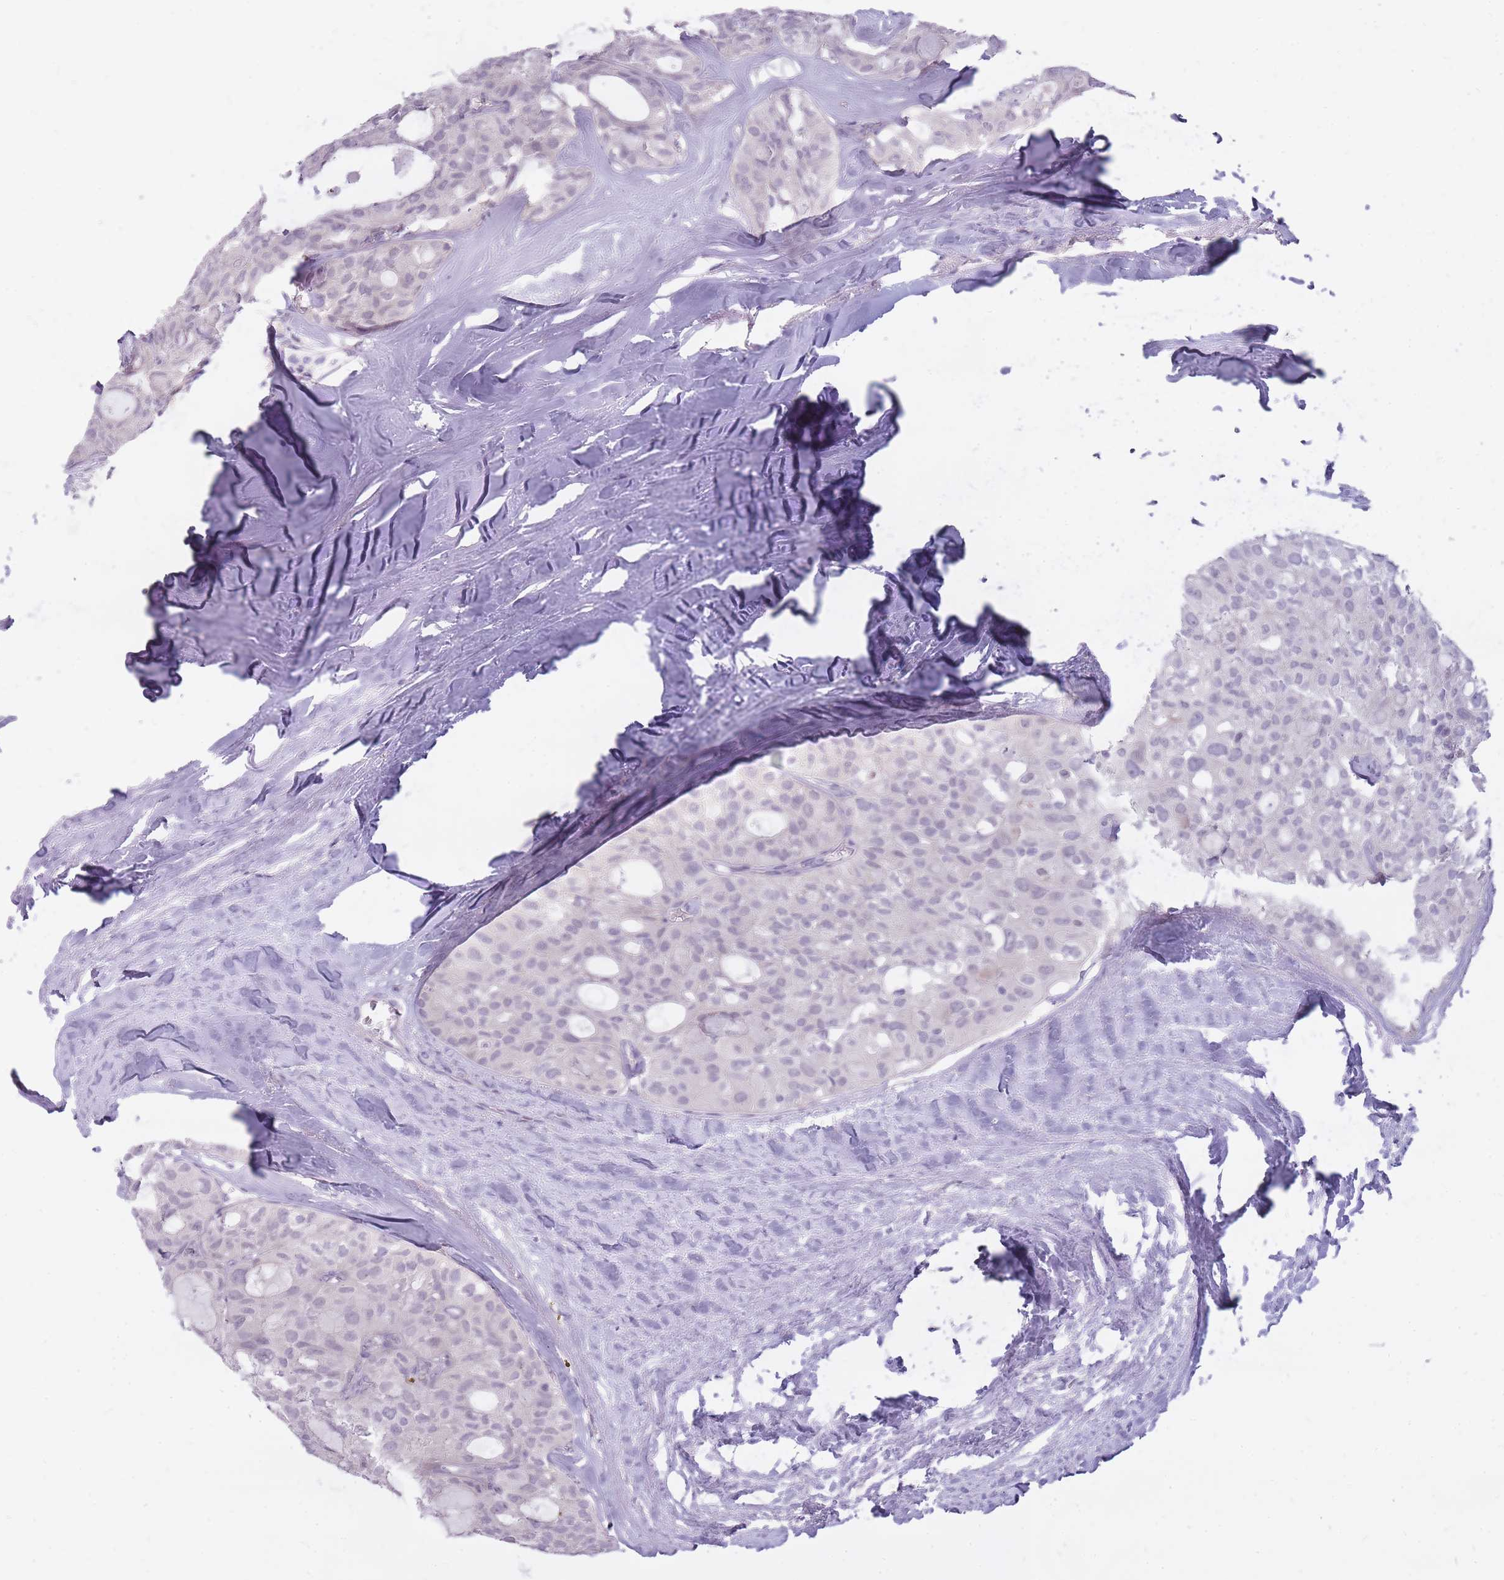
{"staining": {"intensity": "weak", "quantity": "<25%", "location": "nuclear"}, "tissue": "thyroid cancer", "cell_type": "Tumor cells", "image_type": "cancer", "snomed": [{"axis": "morphology", "description": "Follicular adenoma carcinoma, NOS"}, {"axis": "topography", "description": "Thyroid gland"}], "caption": "IHC of human thyroid cancer displays no expression in tumor cells.", "gene": "POMZP3", "patient": {"sex": "male", "age": 75}}